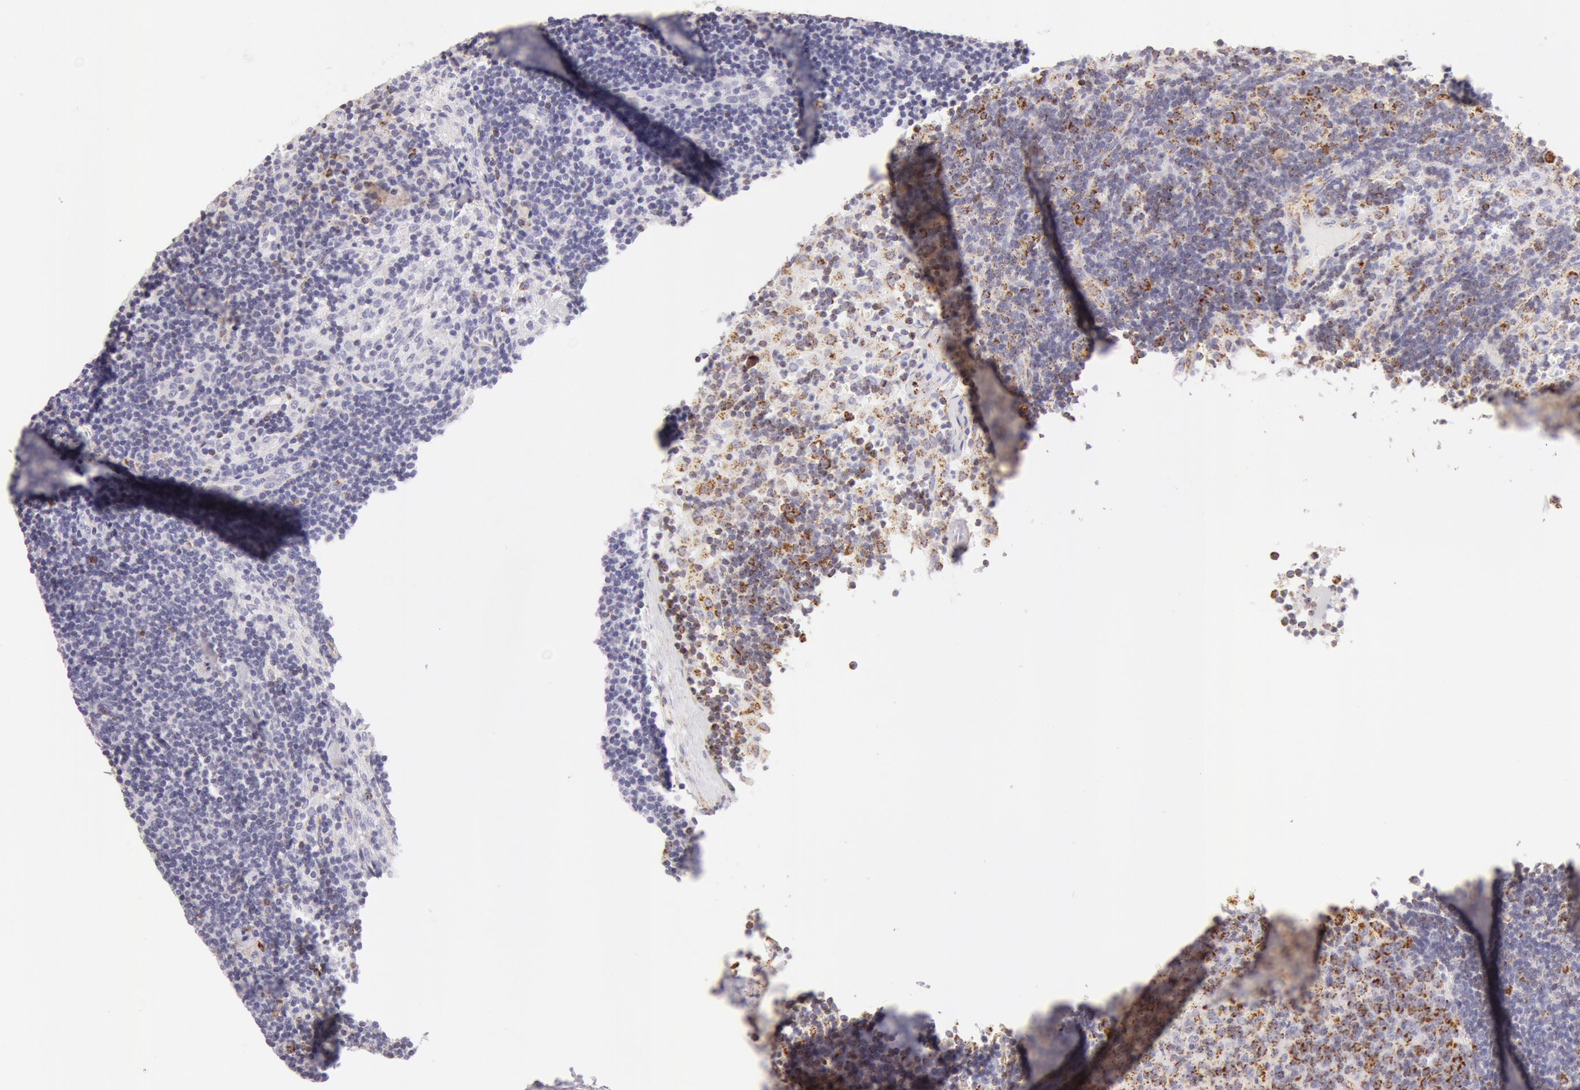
{"staining": {"intensity": "moderate", "quantity": "25%-75%", "location": "cytoplasmic/membranous"}, "tissue": "lymph node", "cell_type": "Germinal center cells", "image_type": "normal", "snomed": [{"axis": "morphology", "description": "Normal tissue, NOS"}, {"axis": "morphology", "description": "Inflammation, NOS"}, {"axis": "topography", "description": "Lymph node"}, {"axis": "topography", "description": "Salivary gland"}], "caption": "This is an image of immunohistochemistry (IHC) staining of benign lymph node, which shows moderate staining in the cytoplasmic/membranous of germinal center cells.", "gene": "ATP5F1B", "patient": {"sex": "male", "age": 3}}